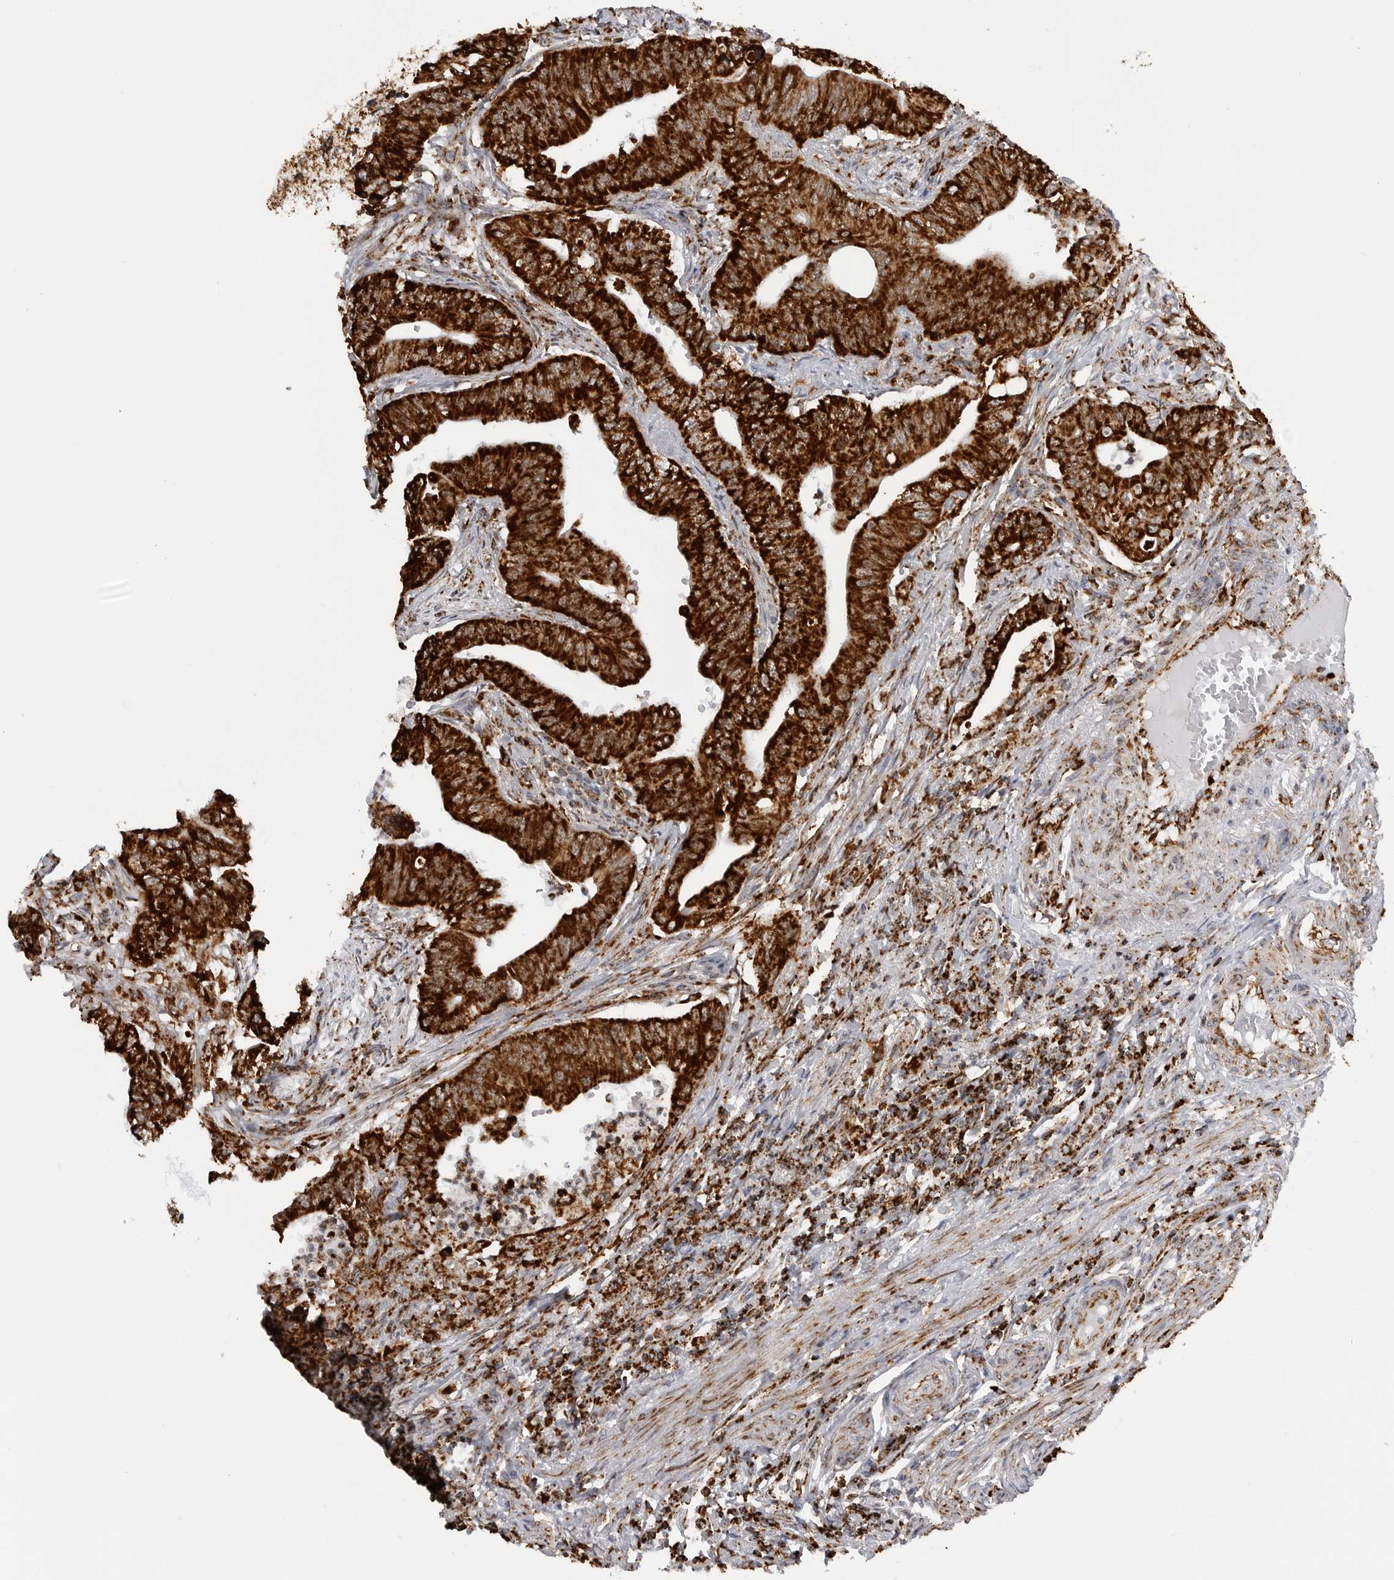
{"staining": {"intensity": "strong", "quantity": ">75%", "location": "cytoplasmic/membranous"}, "tissue": "colorectal cancer", "cell_type": "Tumor cells", "image_type": "cancer", "snomed": [{"axis": "morphology", "description": "Adenoma, NOS"}, {"axis": "morphology", "description": "Adenocarcinoma, NOS"}, {"axis": "topography", "description": "Colon"}], "caption": "There is high levels of strong cytoplasmic/membranous staining in tumor cells of colorectal cancer, as demonstrated by immunohistochemical staining (brown color).", "gene": "COX5A", "patient": {"sex": "male", "age": 79}}